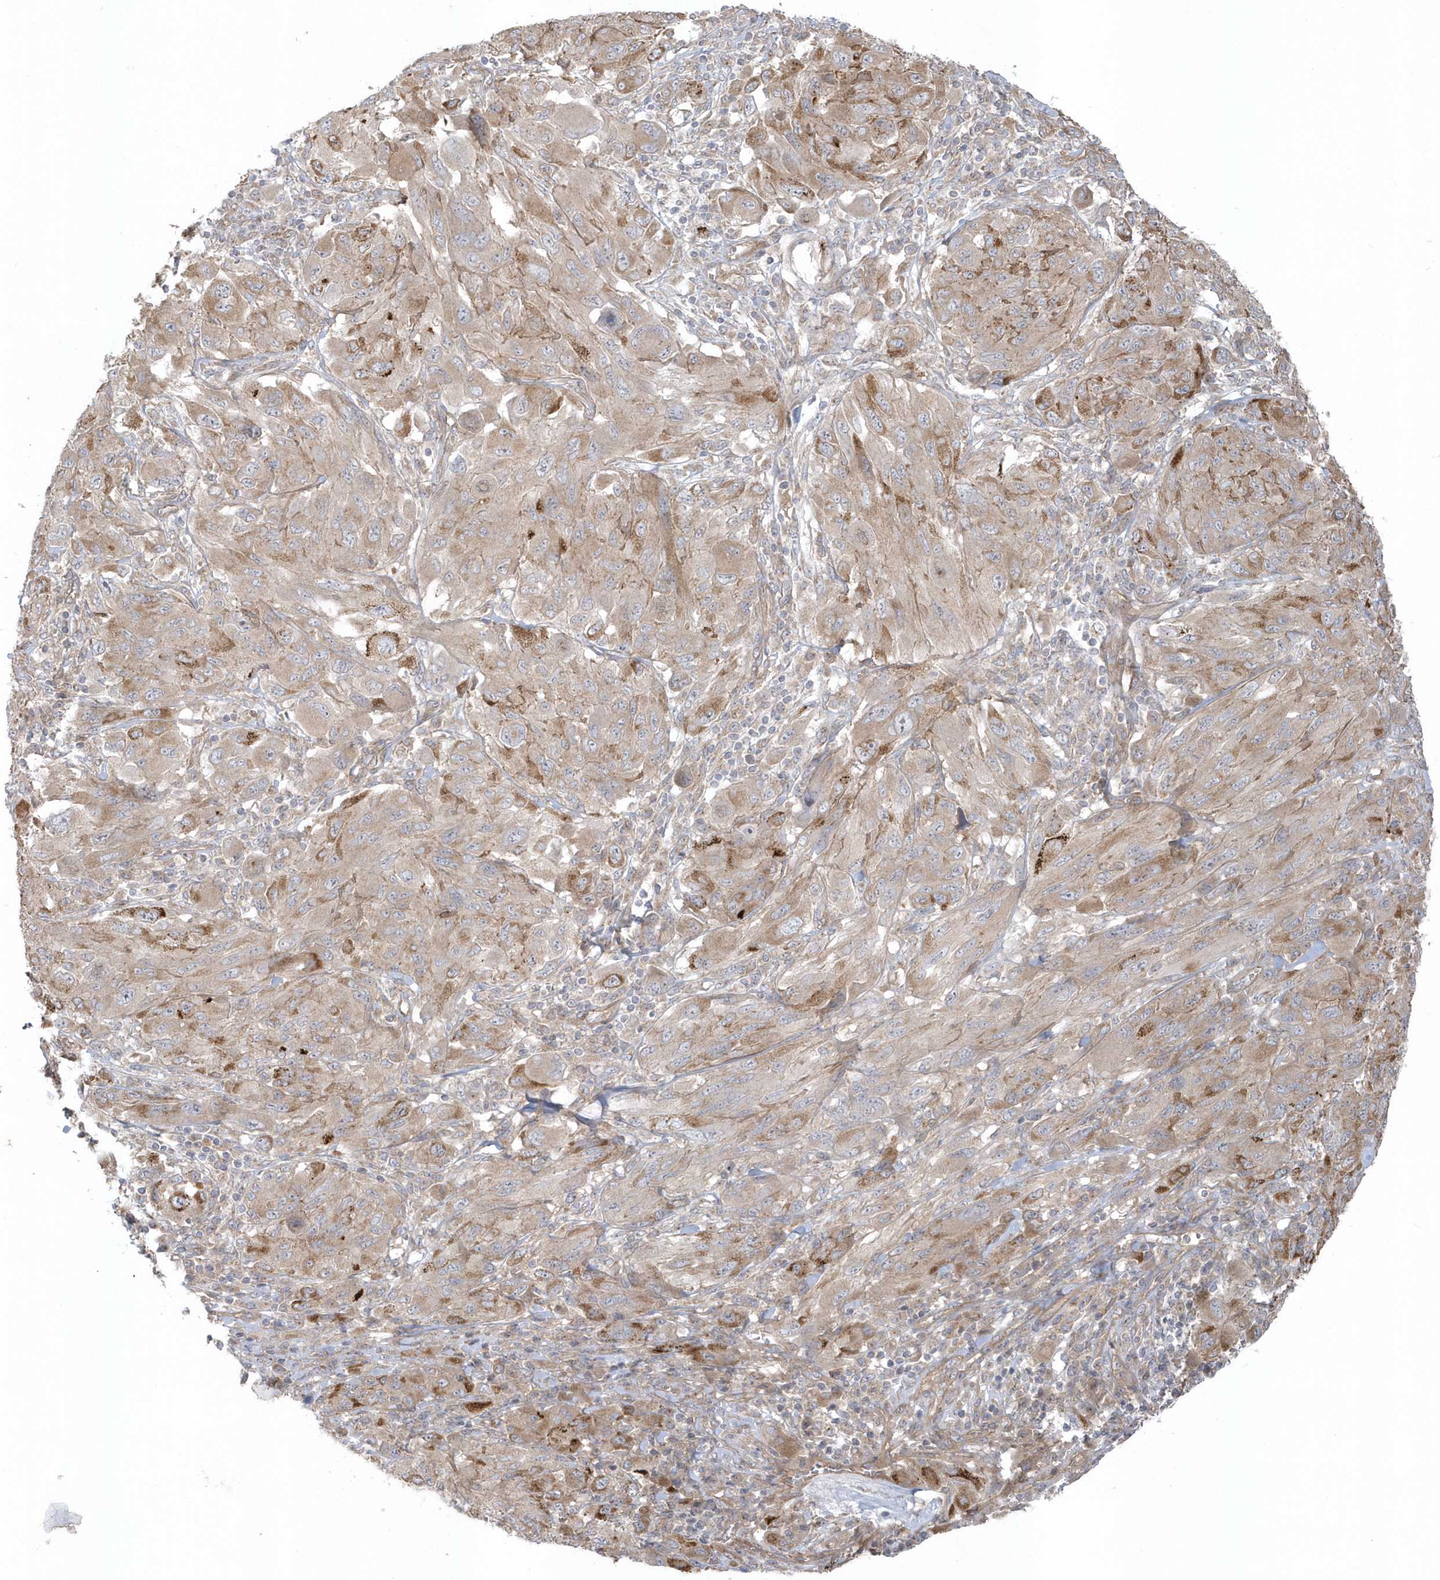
{"staining": {"intensity": "moderate", "quantity": "<25%", "location": "cytoplasmic/membranous"}, "tissue": "melanoma", "cell_type": "Tumor cells", "image_type": "cancer", "snomed": [{"axis": "morphology", "description": "Malignant melanoma, NOS"}, {"axis": "topography", "description": "Skin"}], "caption": "IHC photomicrograph of neoplastic tissue: malignant melanoma stained using IHC exhibits low levels of moderate protein expression localized specifically in the cytoplasmic/membranous of tumor cells, appearing as a cytoplasmic/membranous brown color.", "gene": "ACTR1A", "patient": {"sex": "female", "age": 91}}